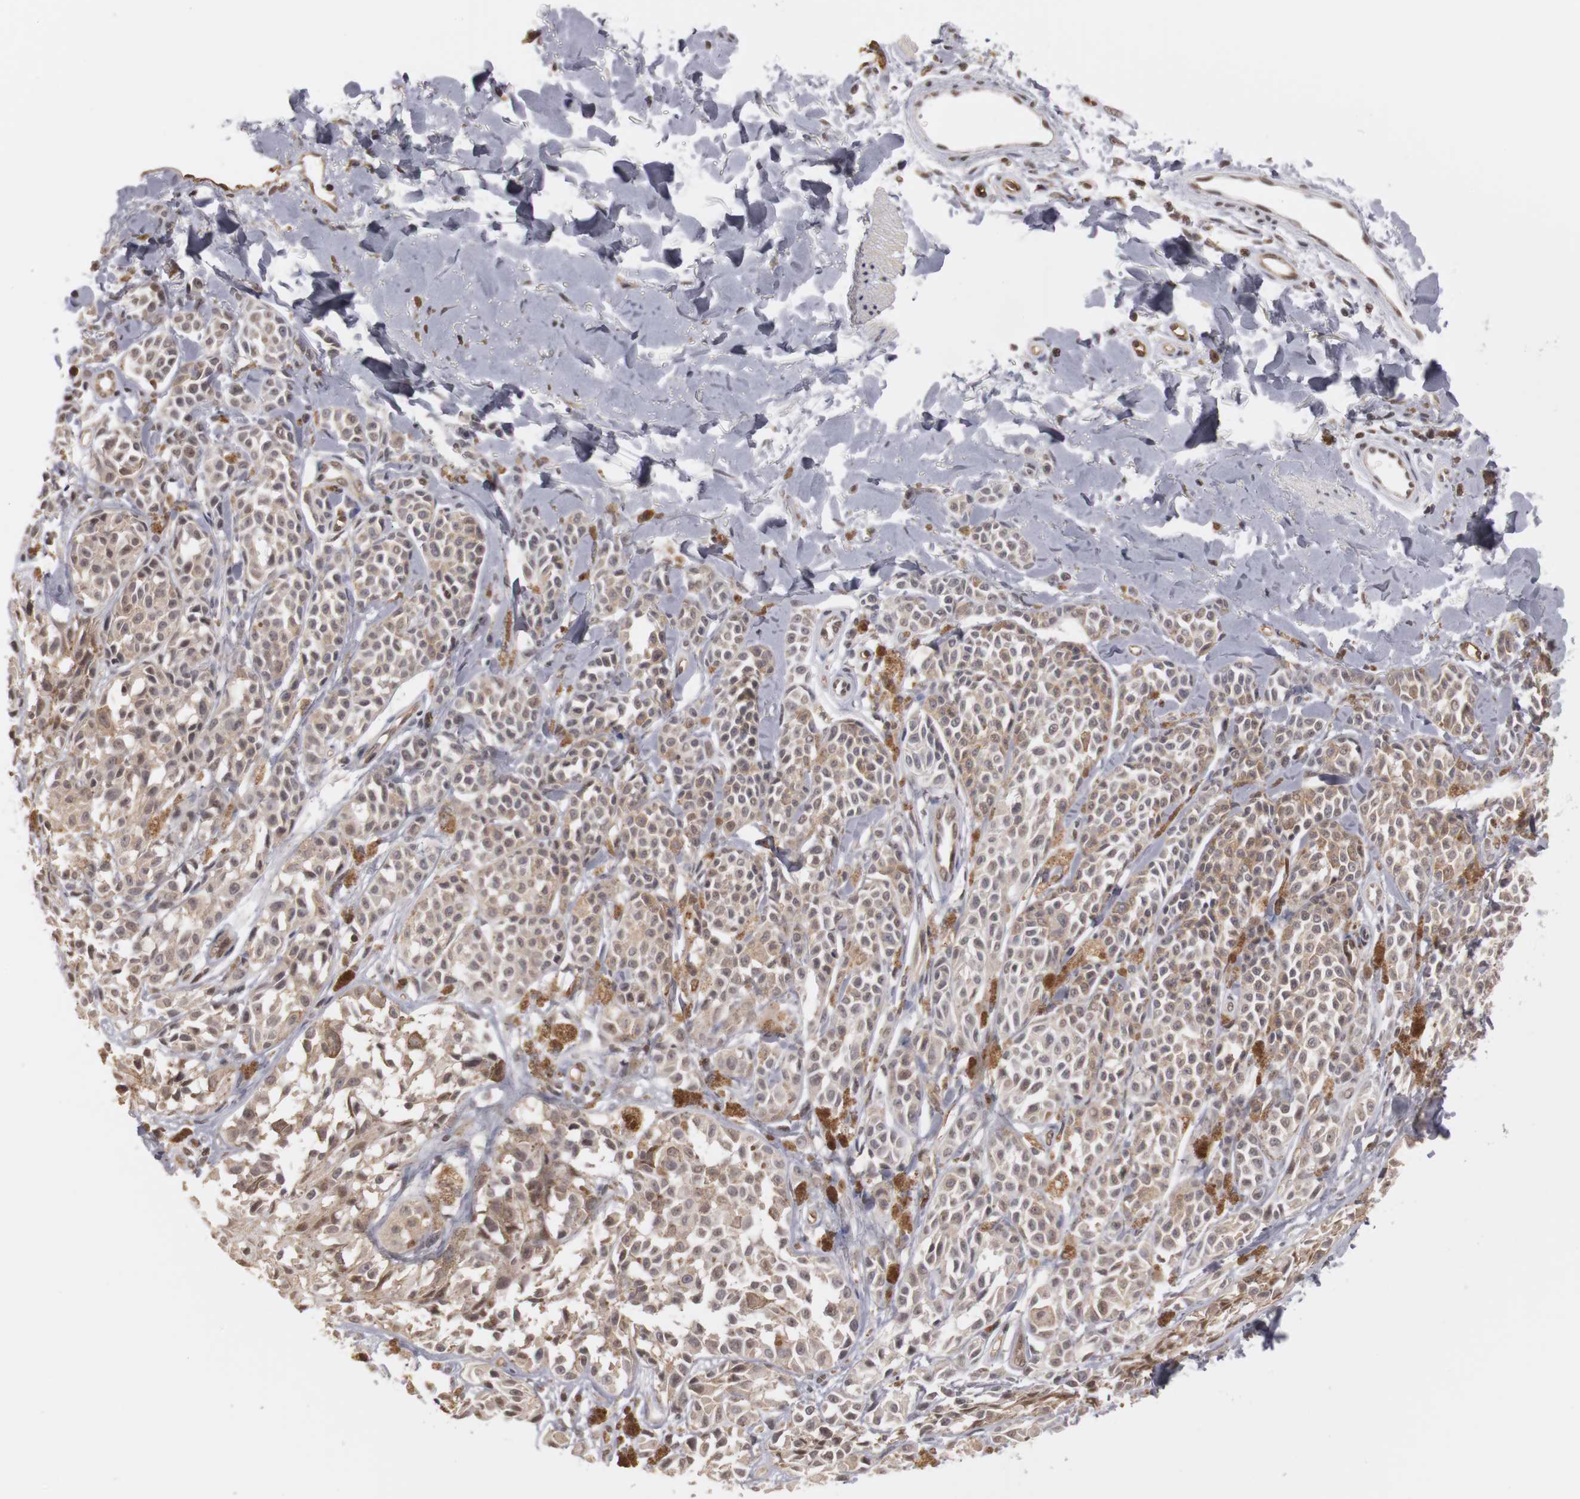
{"staining": {"intensity": "weak", "quantity": ">75%", "location": "cytoplasmic/membranous,nuclear"}, "tissue": "melanoma", "cell_type": "Tumor cells", "image_type": "cancer", "snomed": [{"axis": "morphology", "description": "Malignant melanoma, NOS"}, {"axis": "topography", "description": "Skin"}], "caption": "Immunohistochemical staining of human malignant melanoma reveals low levels of weak cytoplasmic/membranous and nuclear positivity in about >75% of tumor cells. The staining is performed using DAB (3,3'-diaminobenzidine) brown chromogen to label protein expression. The nuclei are counter-stained blue using hematoxylin.", "gene": "PLEKHA1", "patient": {"sex": "female", "age": 38}}